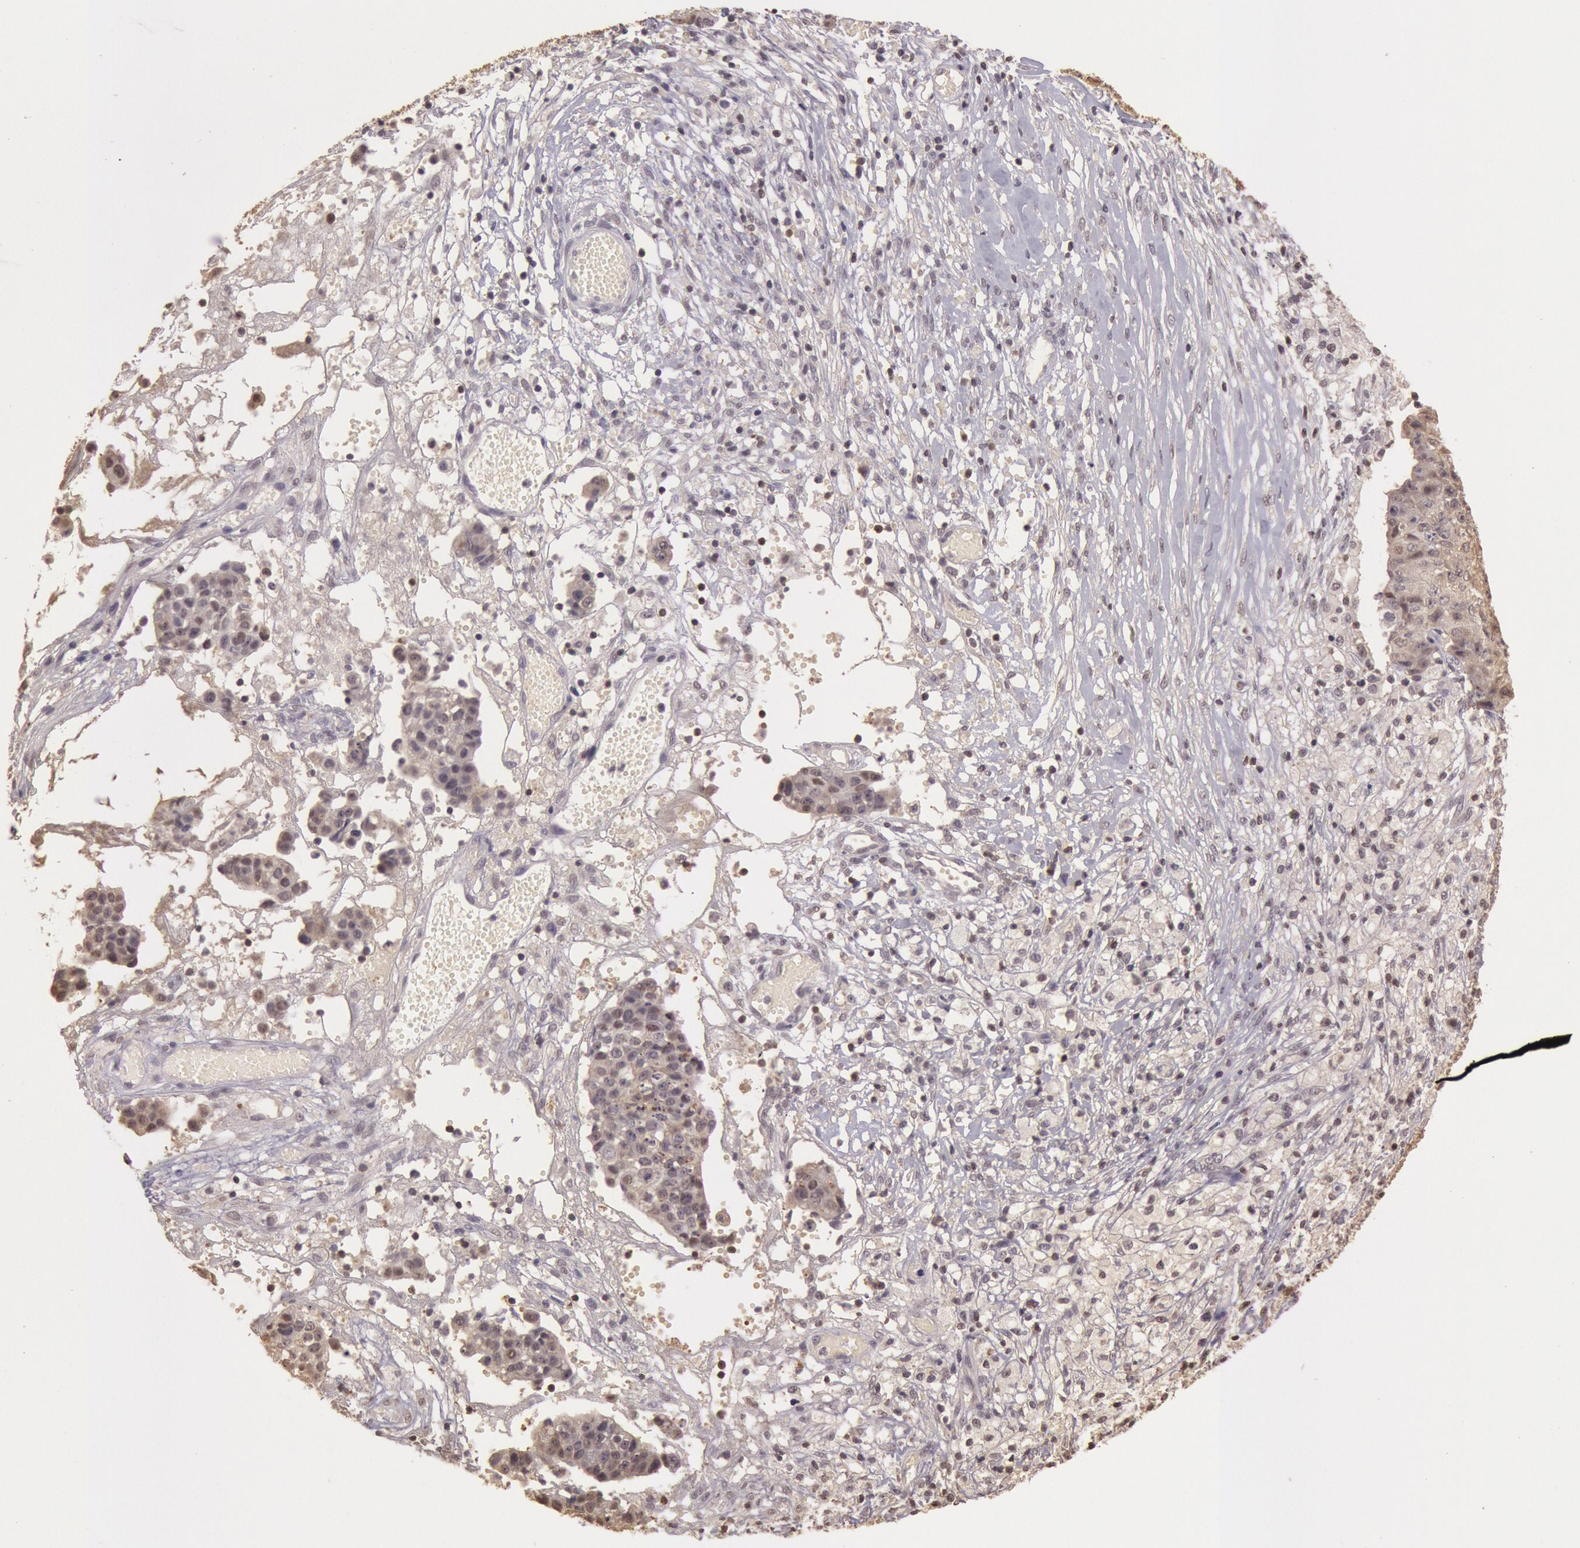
{"staining": {"intensity": "weak", "quantity": "25%-75%", "location": "cytoplasmic/membranous,nuclear"}, "tissue": "ovarian cancer", "cell_type": "Tumor cells", "image_type": "cancer", "snomed": [{"axis": "morphology", "description": "Carcinoma, endometroid"}, {"axis": "topography", "description": "Ovary"}], "caption": "Ovarian cancer (endometroid carcinoma) tissue displays weak cytoplasmic/membranous and nuclear staining in about 25%-75% of tumor cells", "gene": "SOD1", "patient": {"sex": "female", "age": 42}}